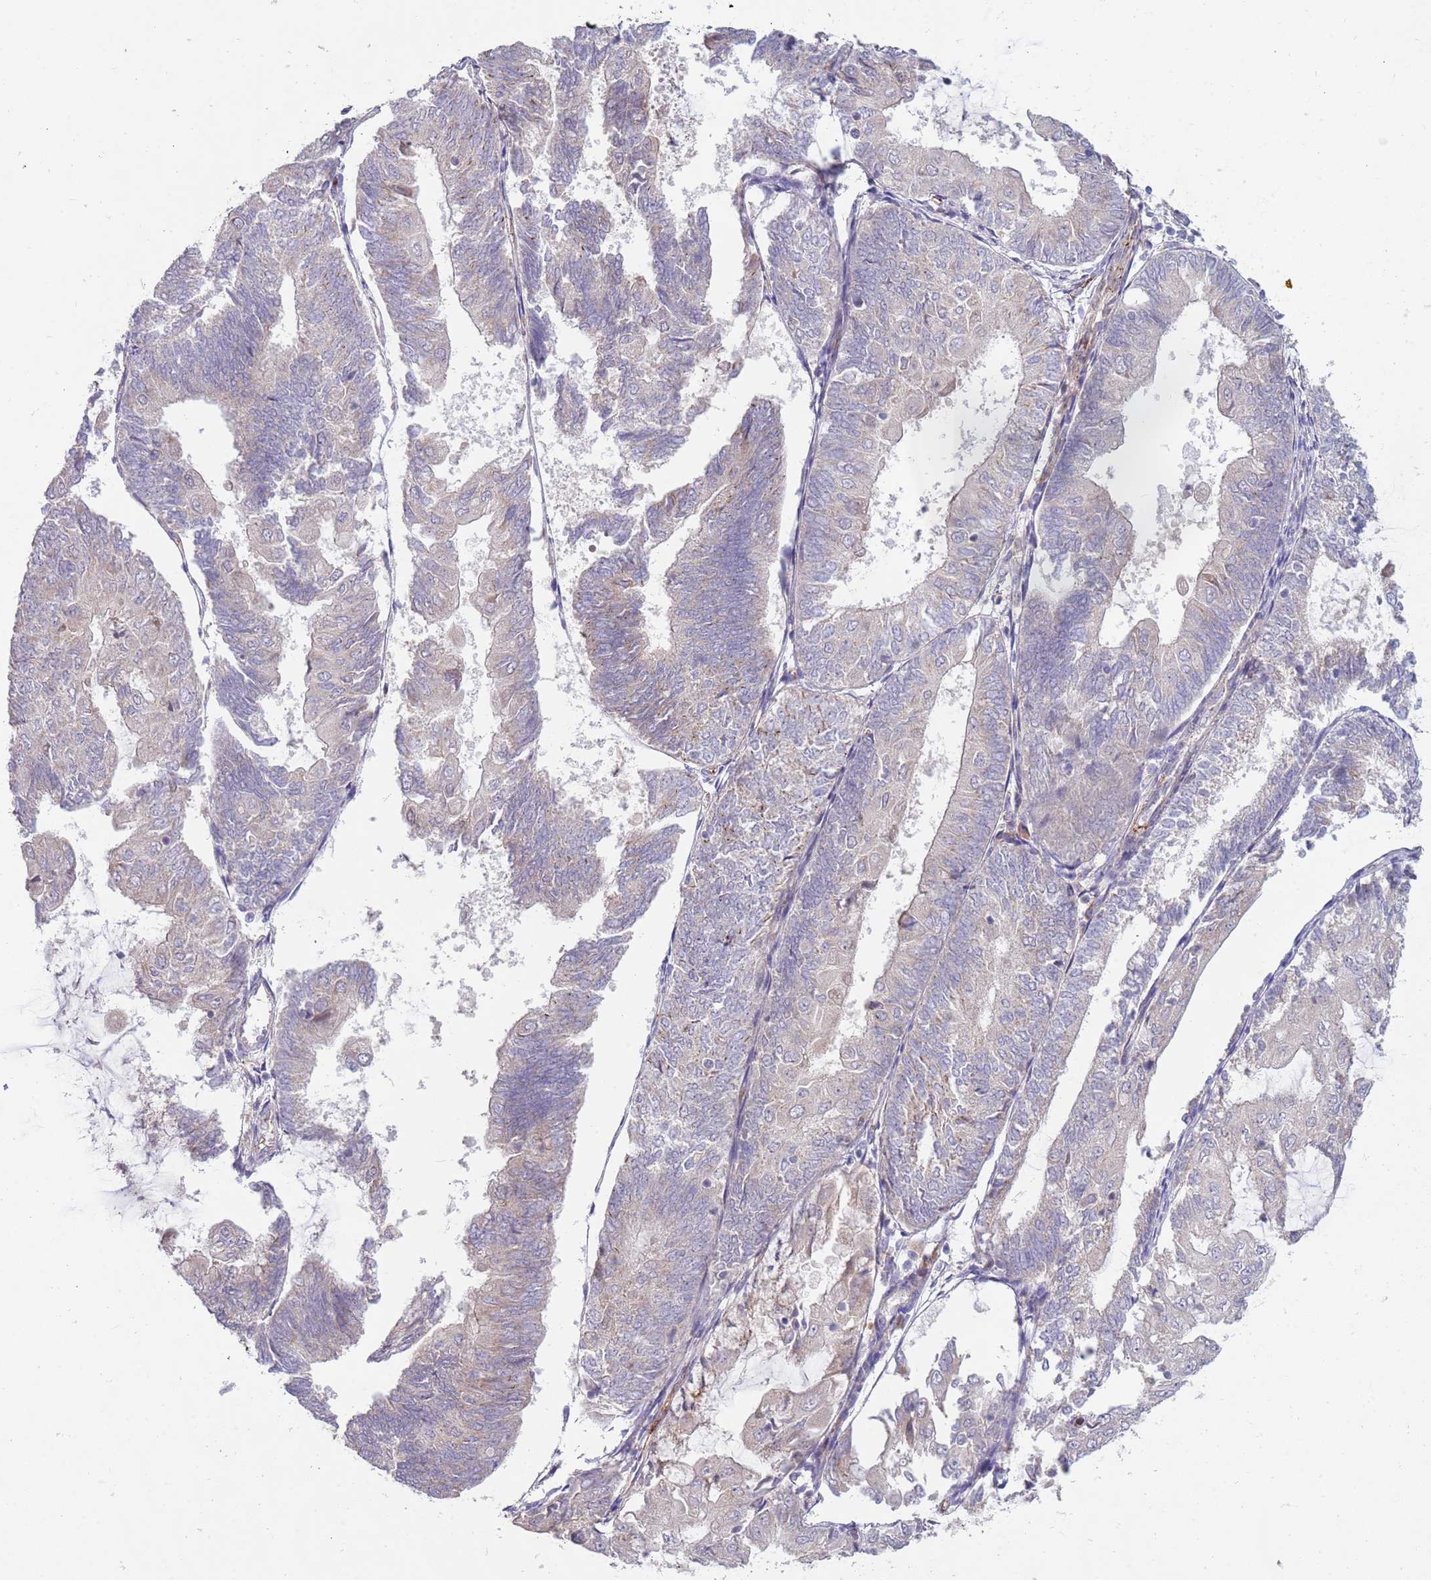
{"staining": {"intensity": "weak", "quantity": "<25%", "location": "cytoplasmic/membranous"}, "tissue": "endometrial cancer", "cell_type": "Tumor cells", "image_type": "cancer", "snomed": [{"axis": "morphology", "description": "Adenocarcinoma, NOS"}, {"axis": "topography", "description": "Endometrium"}], "caption": "Micrograph shows no protein positivity in tumor cells of adenocarcinoma (endometrial) tissue.", "gene": "NMUR2", "patient": {"sex": "female", "age": 81}}